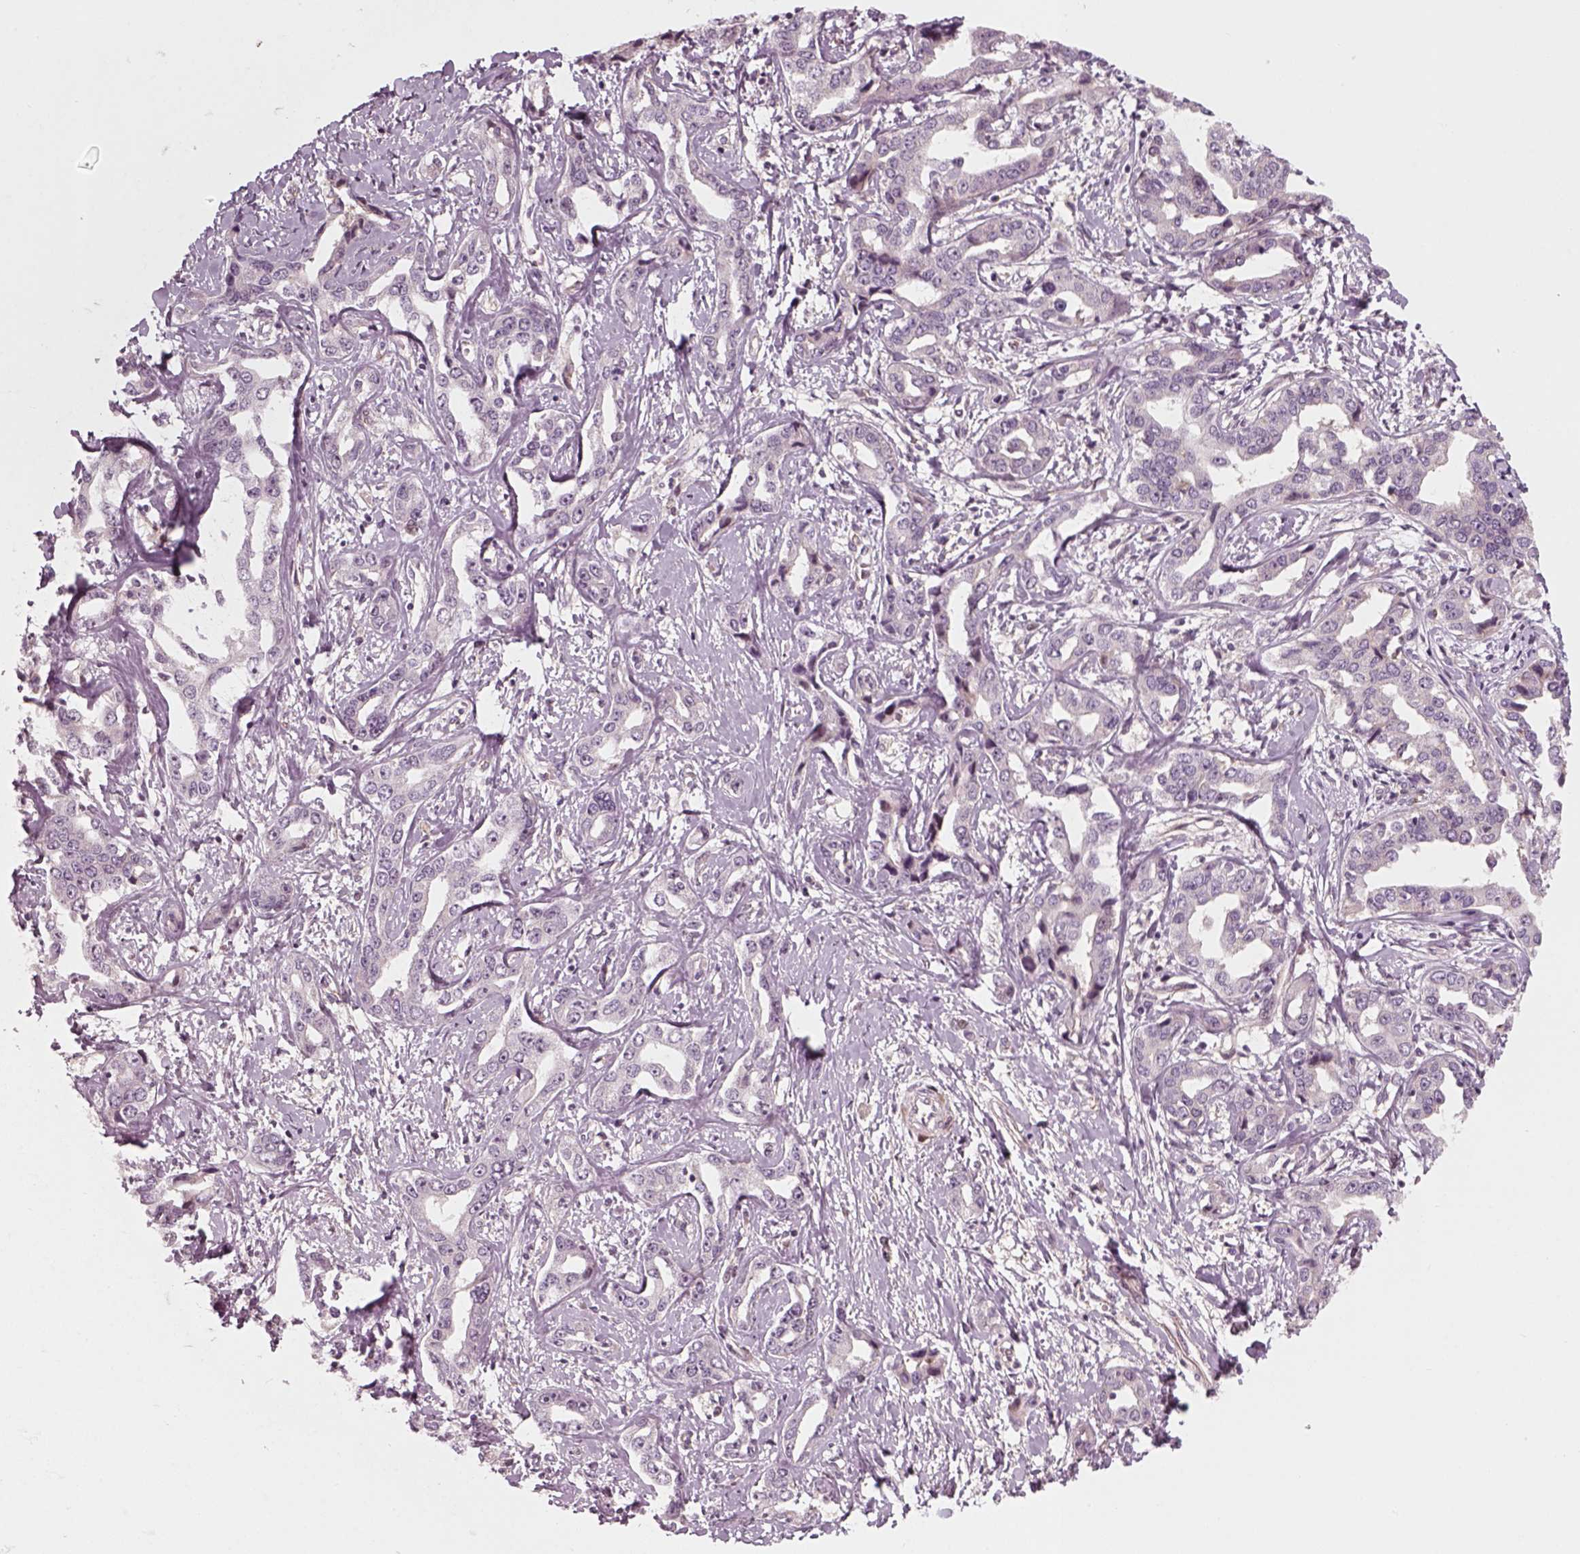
{"staining": {"intensity": "negative", "quantity": "none", "location": "none"}, "tissue": "liver cancer", "cell_type": "Tumor cells", "image_type": "cancer", "snomed": [{"axis": "morphology", "description": "Cholangiocarcinoma"}, {"axis": "topography", "description": "Liver"}], "caption": "A micrograph of human liver cancer is negative for staining in tumor cells. (Stains: DAB (3,3'-diaminobenzidine) immunohistochemistry (IHC) with hematoxylin counter stain, Microscopy: brightfield microscopy at high magnification).", "gene": "DNASE1L1", "patient": {"sex": "male", "age": 59}}